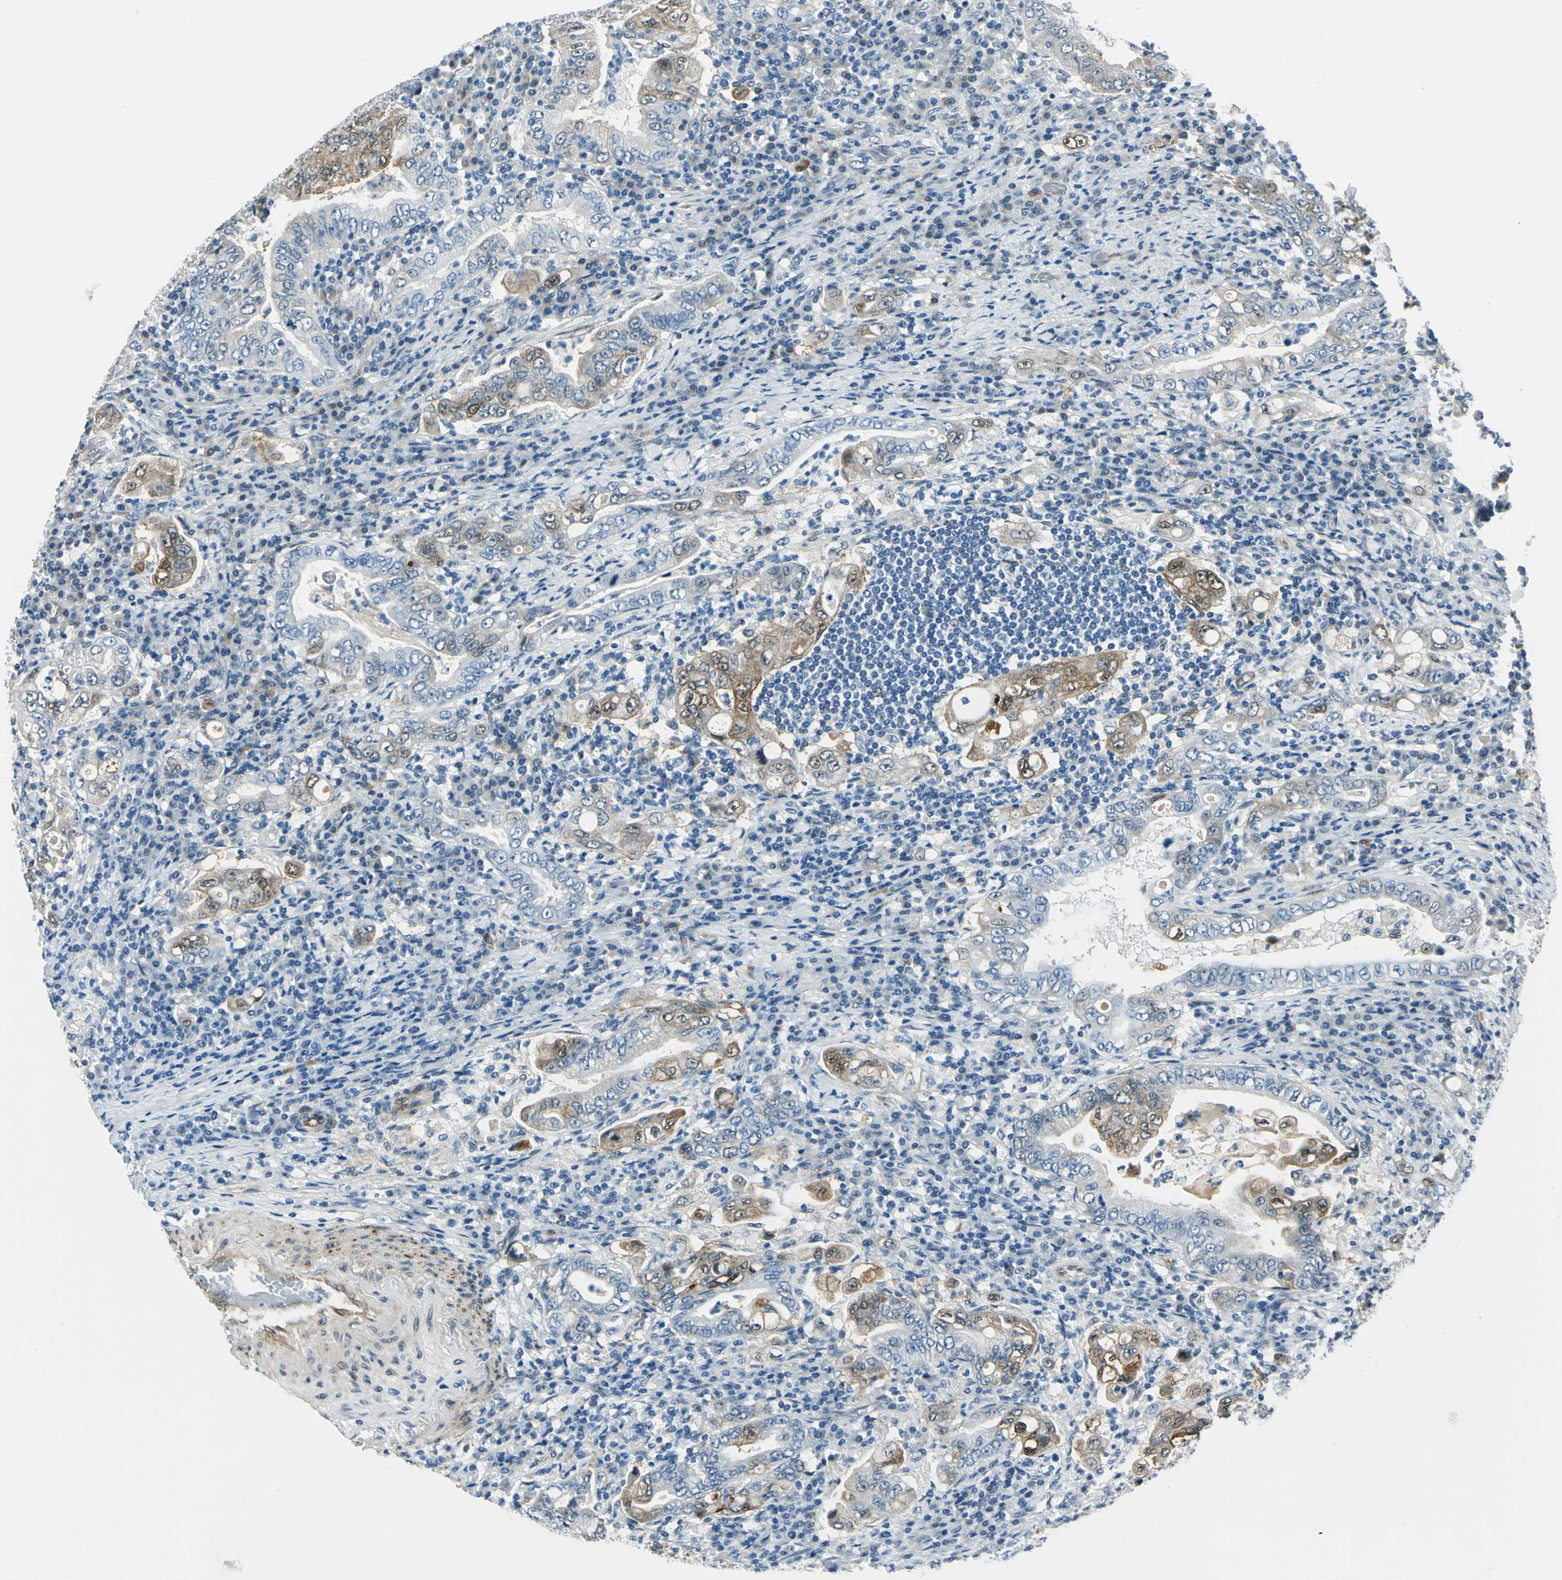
{"staining": {"intensity": "weak", "quantity": "25%-75%", "location": "cytoplasmic/membranous"}, "tissue": "stomach cancer", "cell_type": "Tumor cells", "image_type": "cancer", "snomed": [{"axis": "morphology", "description": "Normal tissue, NOS"}, {"axis": "morphology", "description": "Adenocarcinoma, NOS"}, {"axis": "topography", "description": "Esophagus"}, {"axis": "topography", "description": "Stomach, upper"}, {"axis": "topography", "description": "Peripheral nerve tissue"}], "caption": "A micrograph of stomach cancer (adenocarcinoma) stained for a protein exhibits weak cytoplasmic/membranous brown staining in tumor cells.", "gene": "HSPB1", "patient": {"sex": "male", "age": 62}}